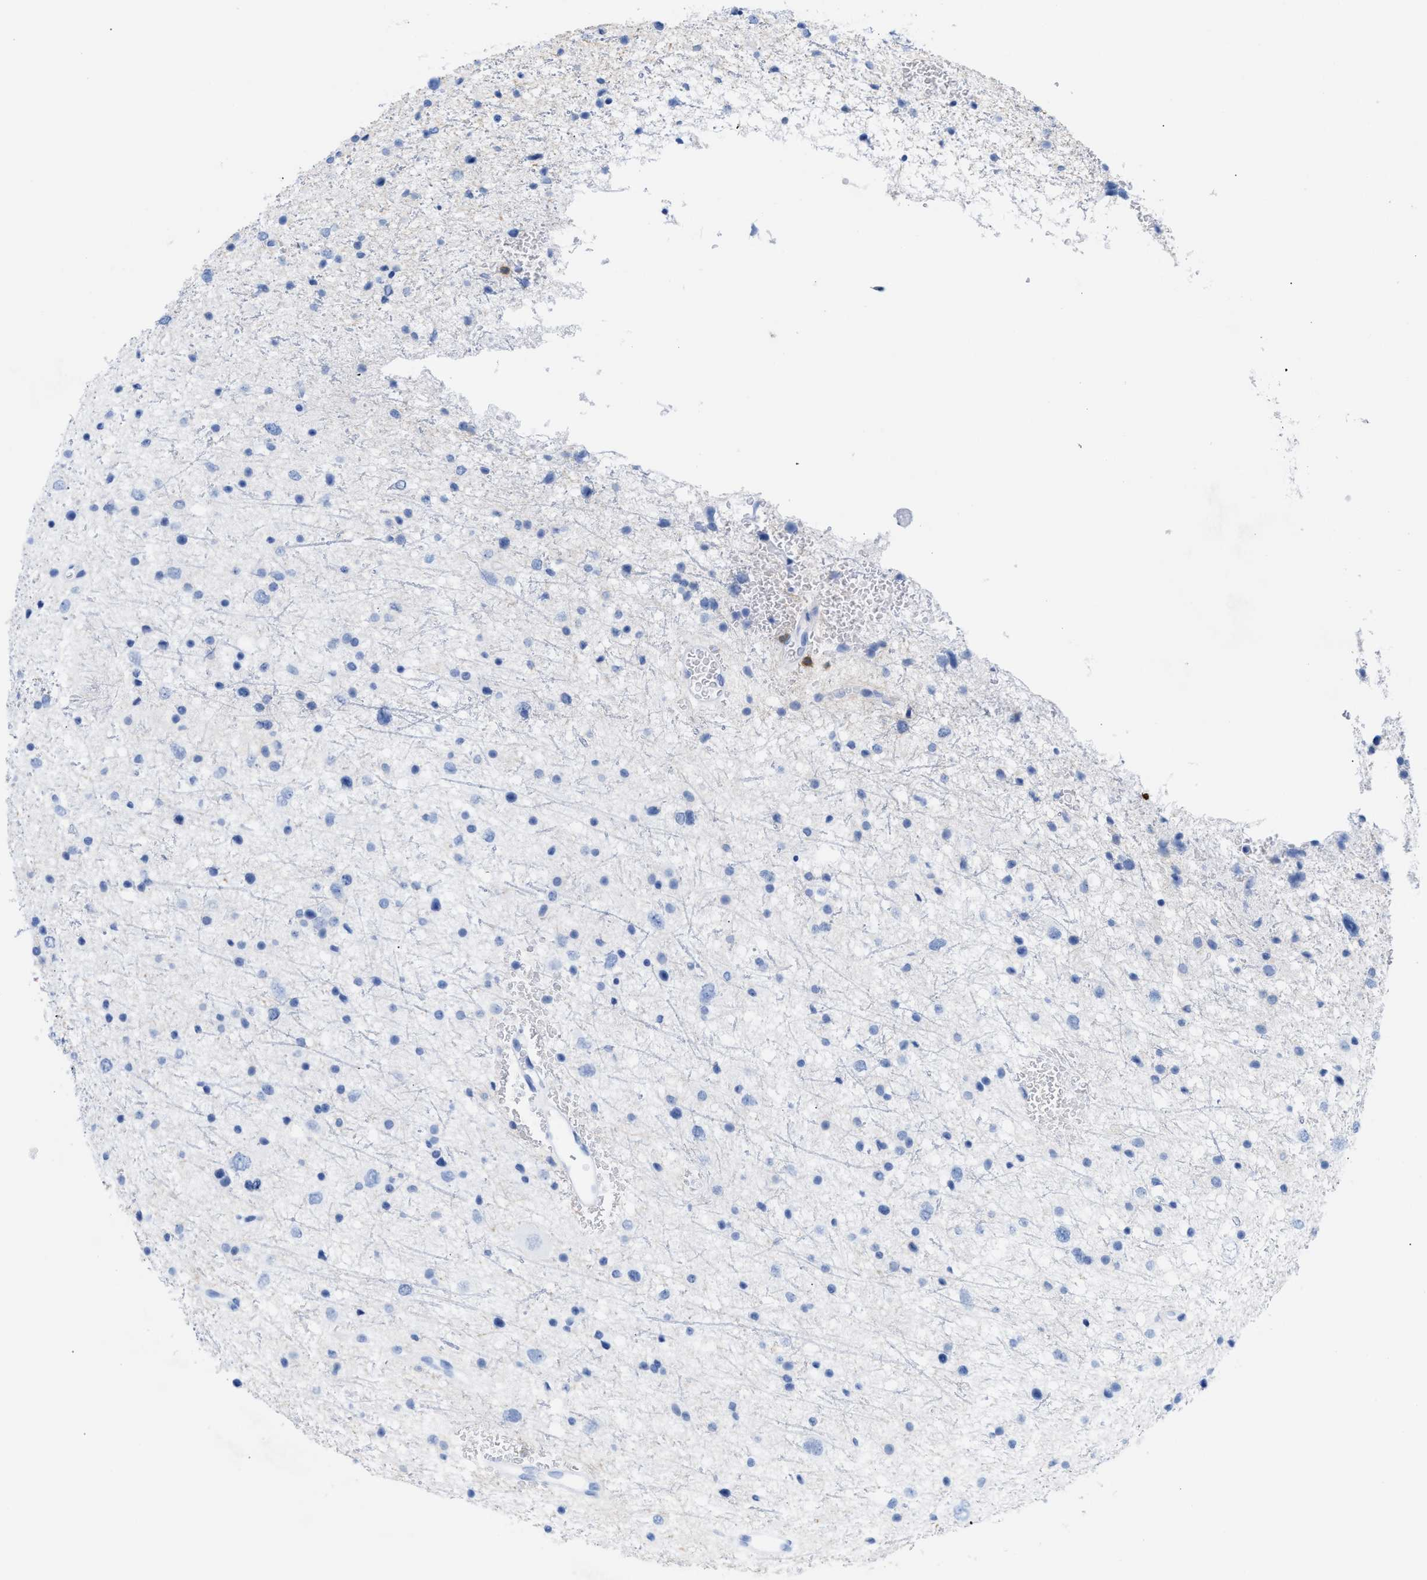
{"staining": {"intensity": "negative", "quantity": "none", "location": "none"}, "tissue": "glioma", "cell_type": "Tumor cells", "image_type": "cancer", "snomed": [{"axis": "morphology", "description": "Glioma, malignant, Low grade"}, {"axis": "topography", "description": "Brain"}], "caption": "This histopathology image is of glioma stained with immunohistochemistry to label a protein in brown with the nuclei are counter-stained blue. There is no expression in tumor cells. (DAB IHC, high magnification).", "gene": "LCP1", "patient": {"sex": "female", "age": 37}}